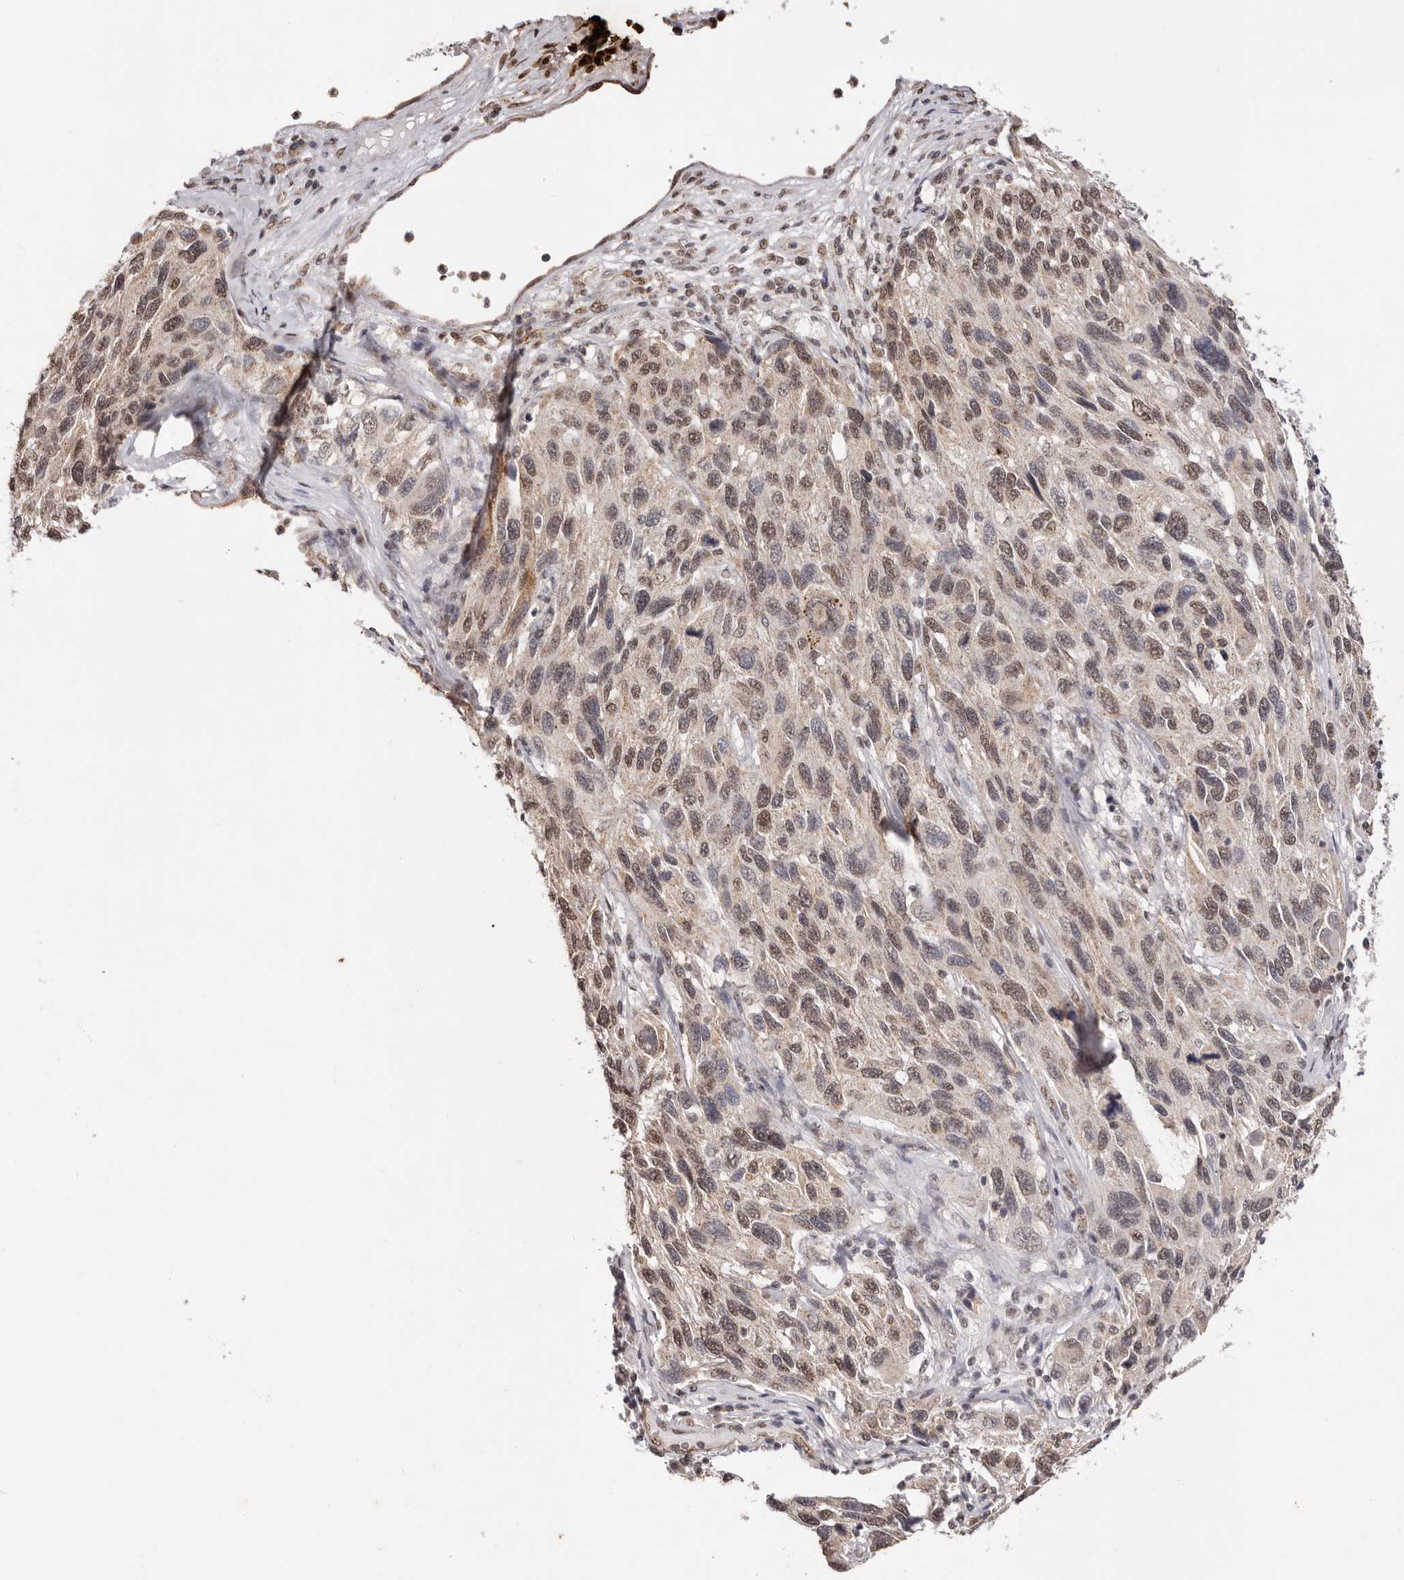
{"staining": {"intensity": "moderate", "quantity": ">75%", "location": "nuclear"}, "tissue": "melanoma", "cell_type": "Tumor cells", "image_type": "cancer", "snomed": [{"axis": "morphology", "description": "Malignant melanoma, NOS"}, {"axis": "topography", "description": "Skin"}], "caption": "An IHC image of tumor tissue is shown. Protein staining in brown shows moderate nuclear positivity in malignant melanoma within tumor cells.", "gene": "RPS6KA5", "patient": {"sex": "male", "age": 53}}